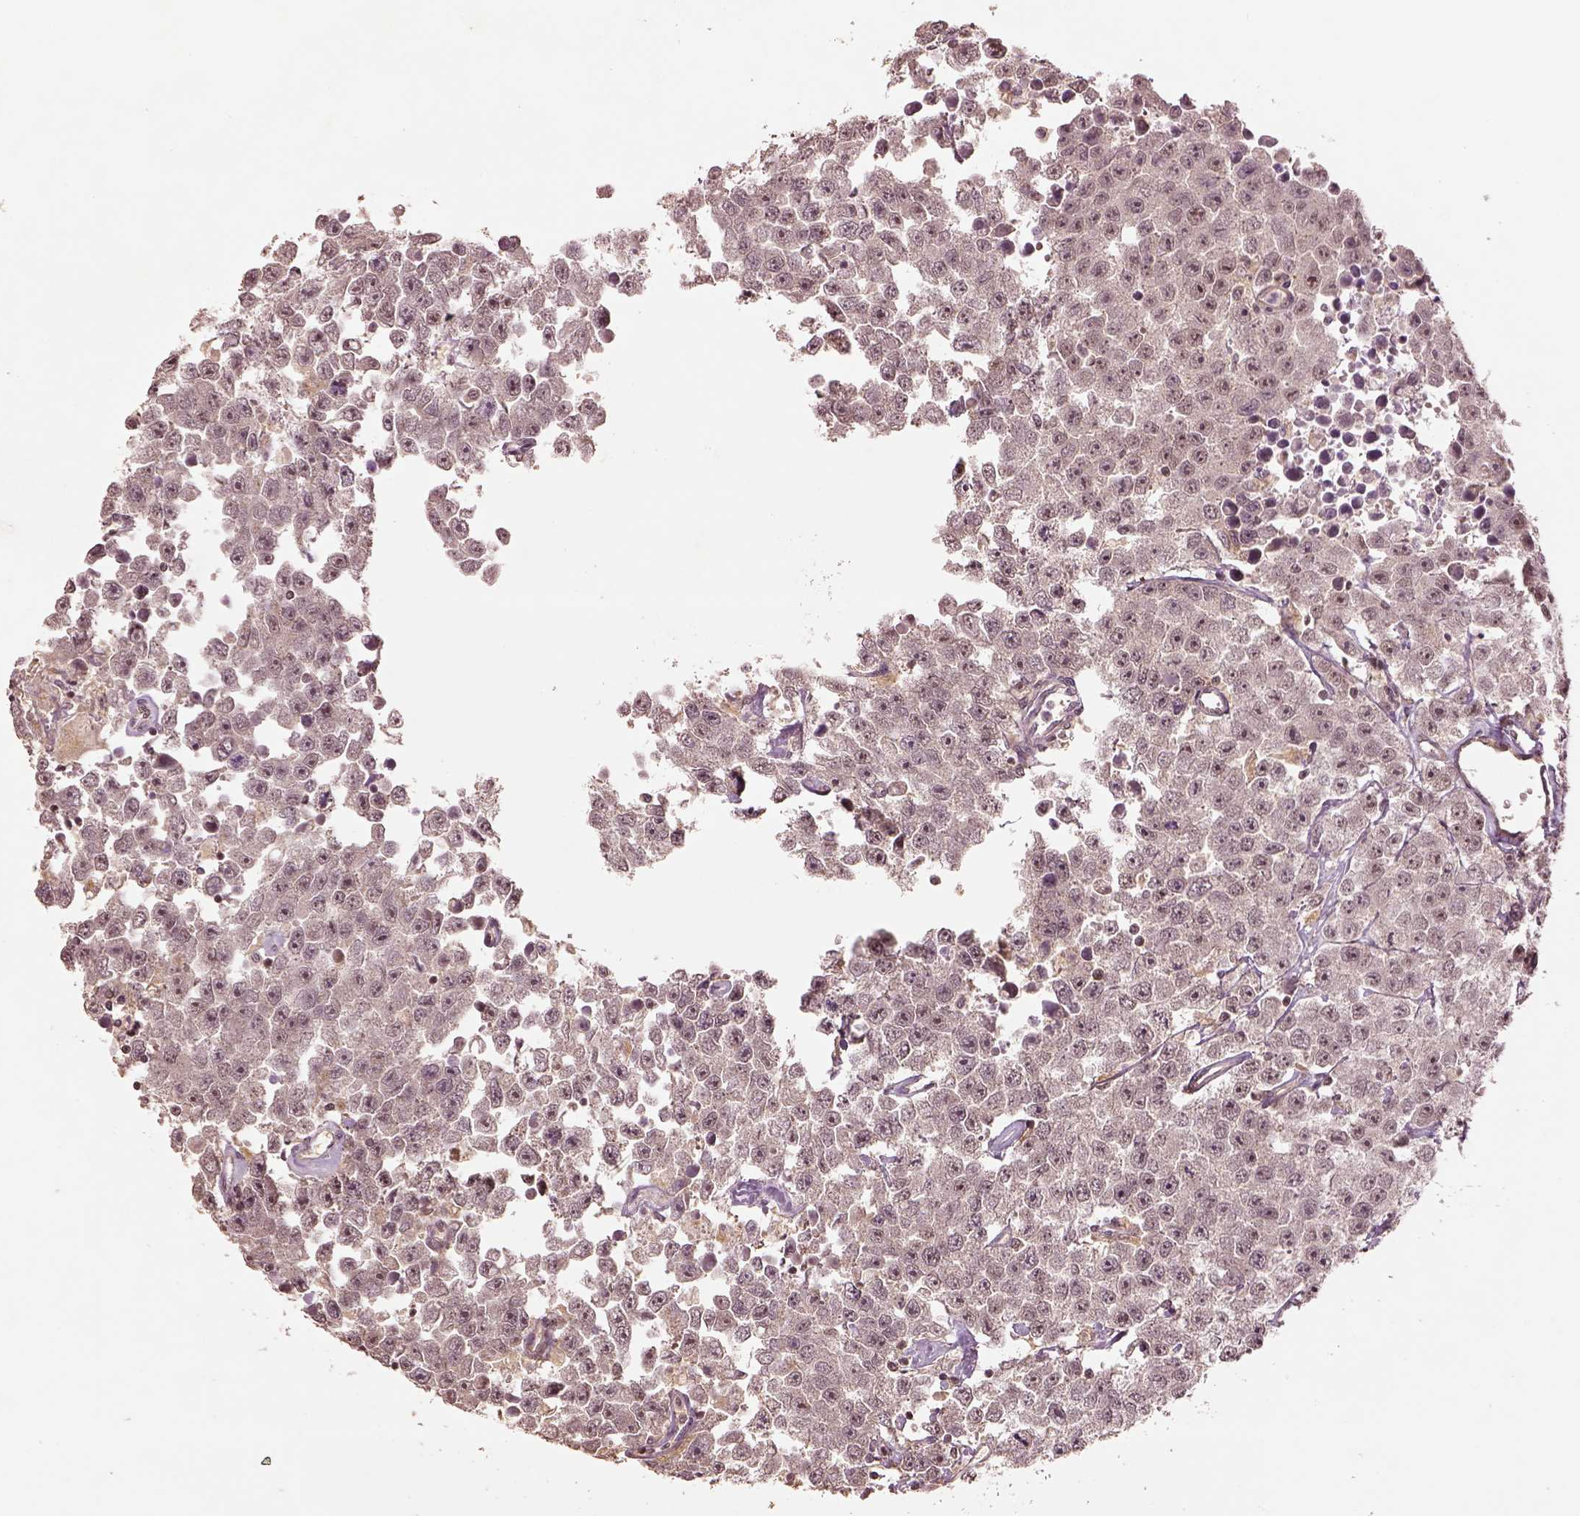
{"staining": {"intensity": "weak", "quantity": "25%-75%", "location": "nuclear"}, "tissue": "testis cancer", "cell_type": "Tumor cells", "image_type": "cancer", "snomed": [{"axis": "morphology", "description": "Seminoma, NOS"}, {"axis": "topography", "description": "Testis"}], "caption": "Immunohistochemical staining of human testis cancer reveals low levels of weak nuclear protein positivity in about 25%-75% of tumor cells. Ihc stains the protein in brown and the nuclei are stained blue.", "gene": "BRD9", "patient": {"sex": "male", "age": 52}}